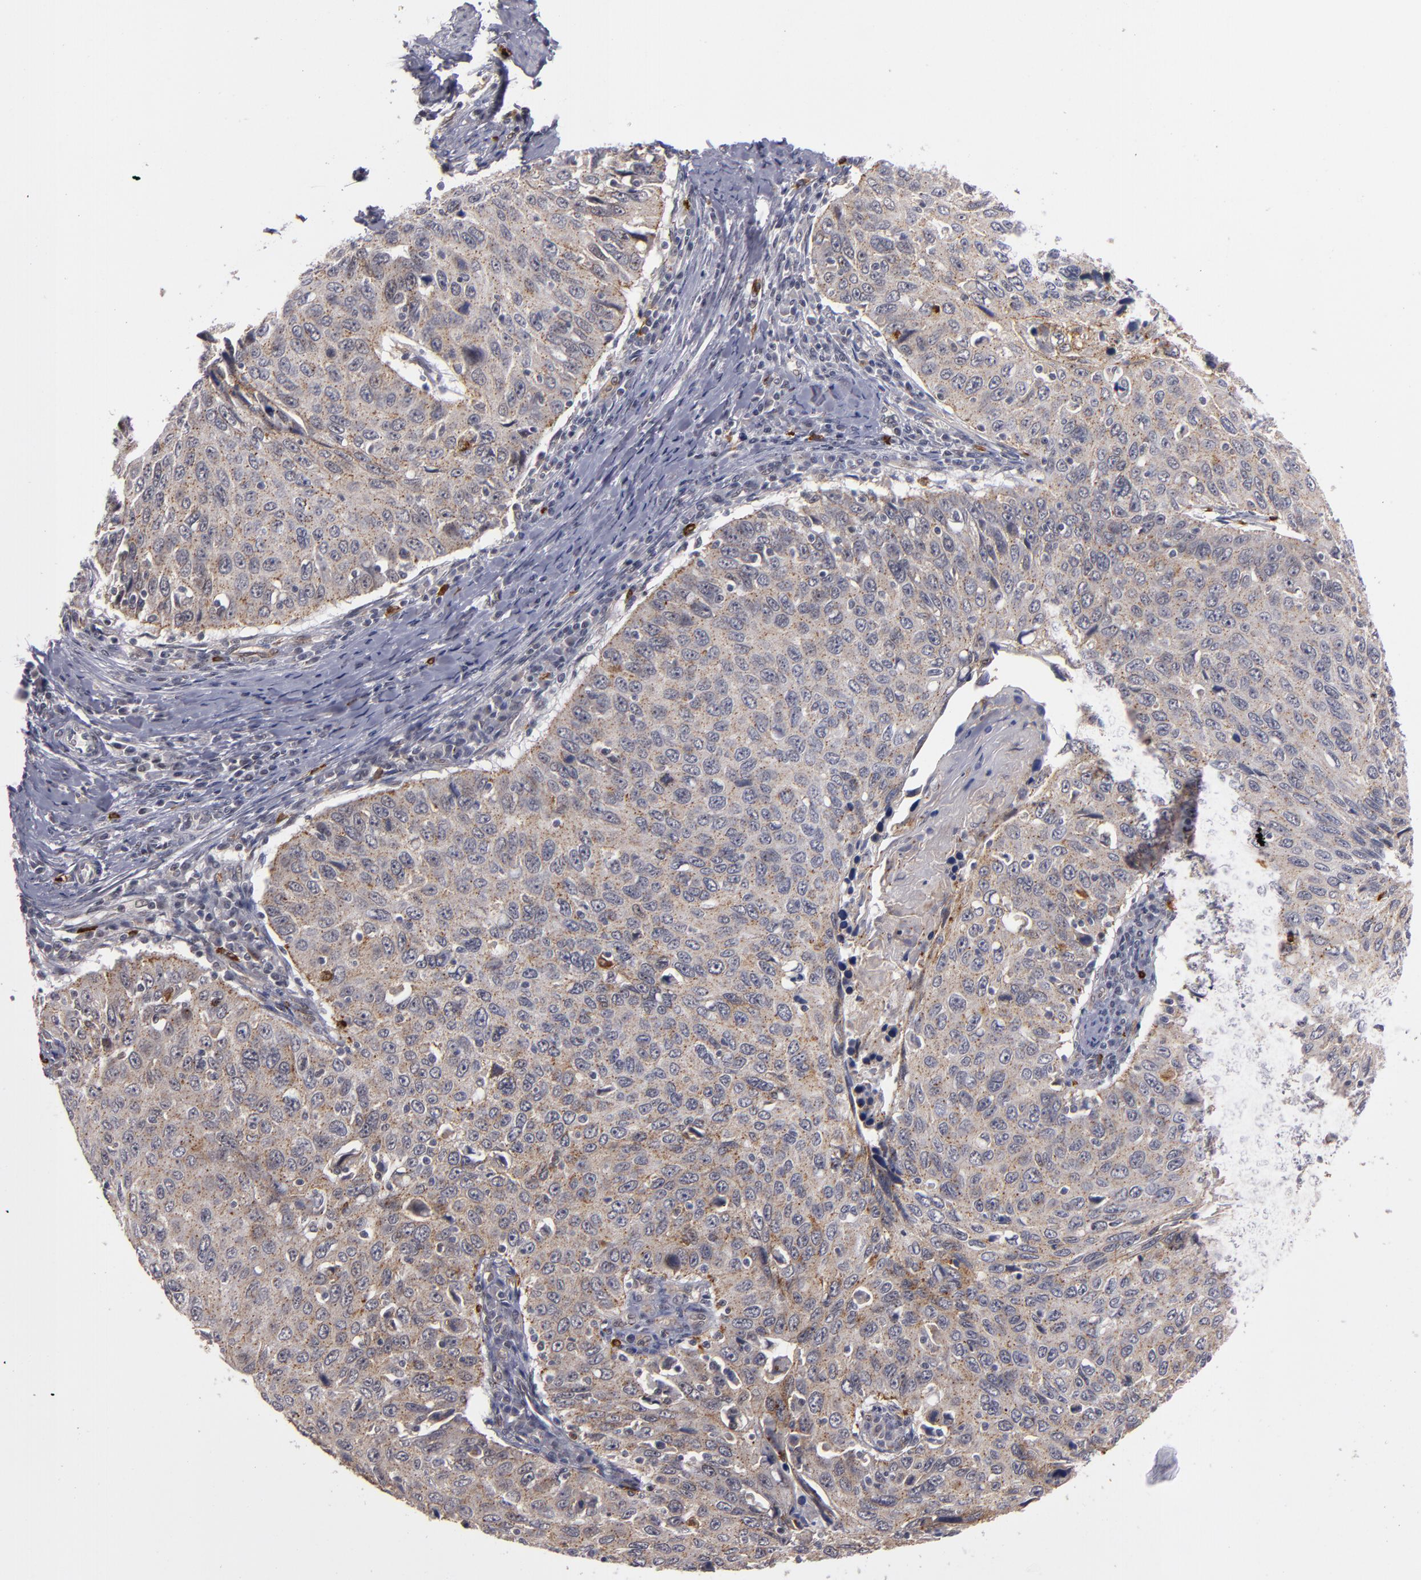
{"staining": {"intensity": "weak", "quantity": ">75%", "location": "cytoplasmic/membranous"}, "tissue": "cervical cancer", "cell_type": "Tumor cells", "image_type": "cancer", "snomed": [{"axis": "morphology", "description": "Squamous cell carcinoma, NOS"}, {"axis": "topography", "description": "Cervix"}], "caption": "There is low levels of weak cytoplasmic/membranous expression in tumor cells of cervical cancer, as demonstrated by immunohistochemical staining (brown color).", "gene": "STX3", "patient": {"sex": "female", "age": 53}}